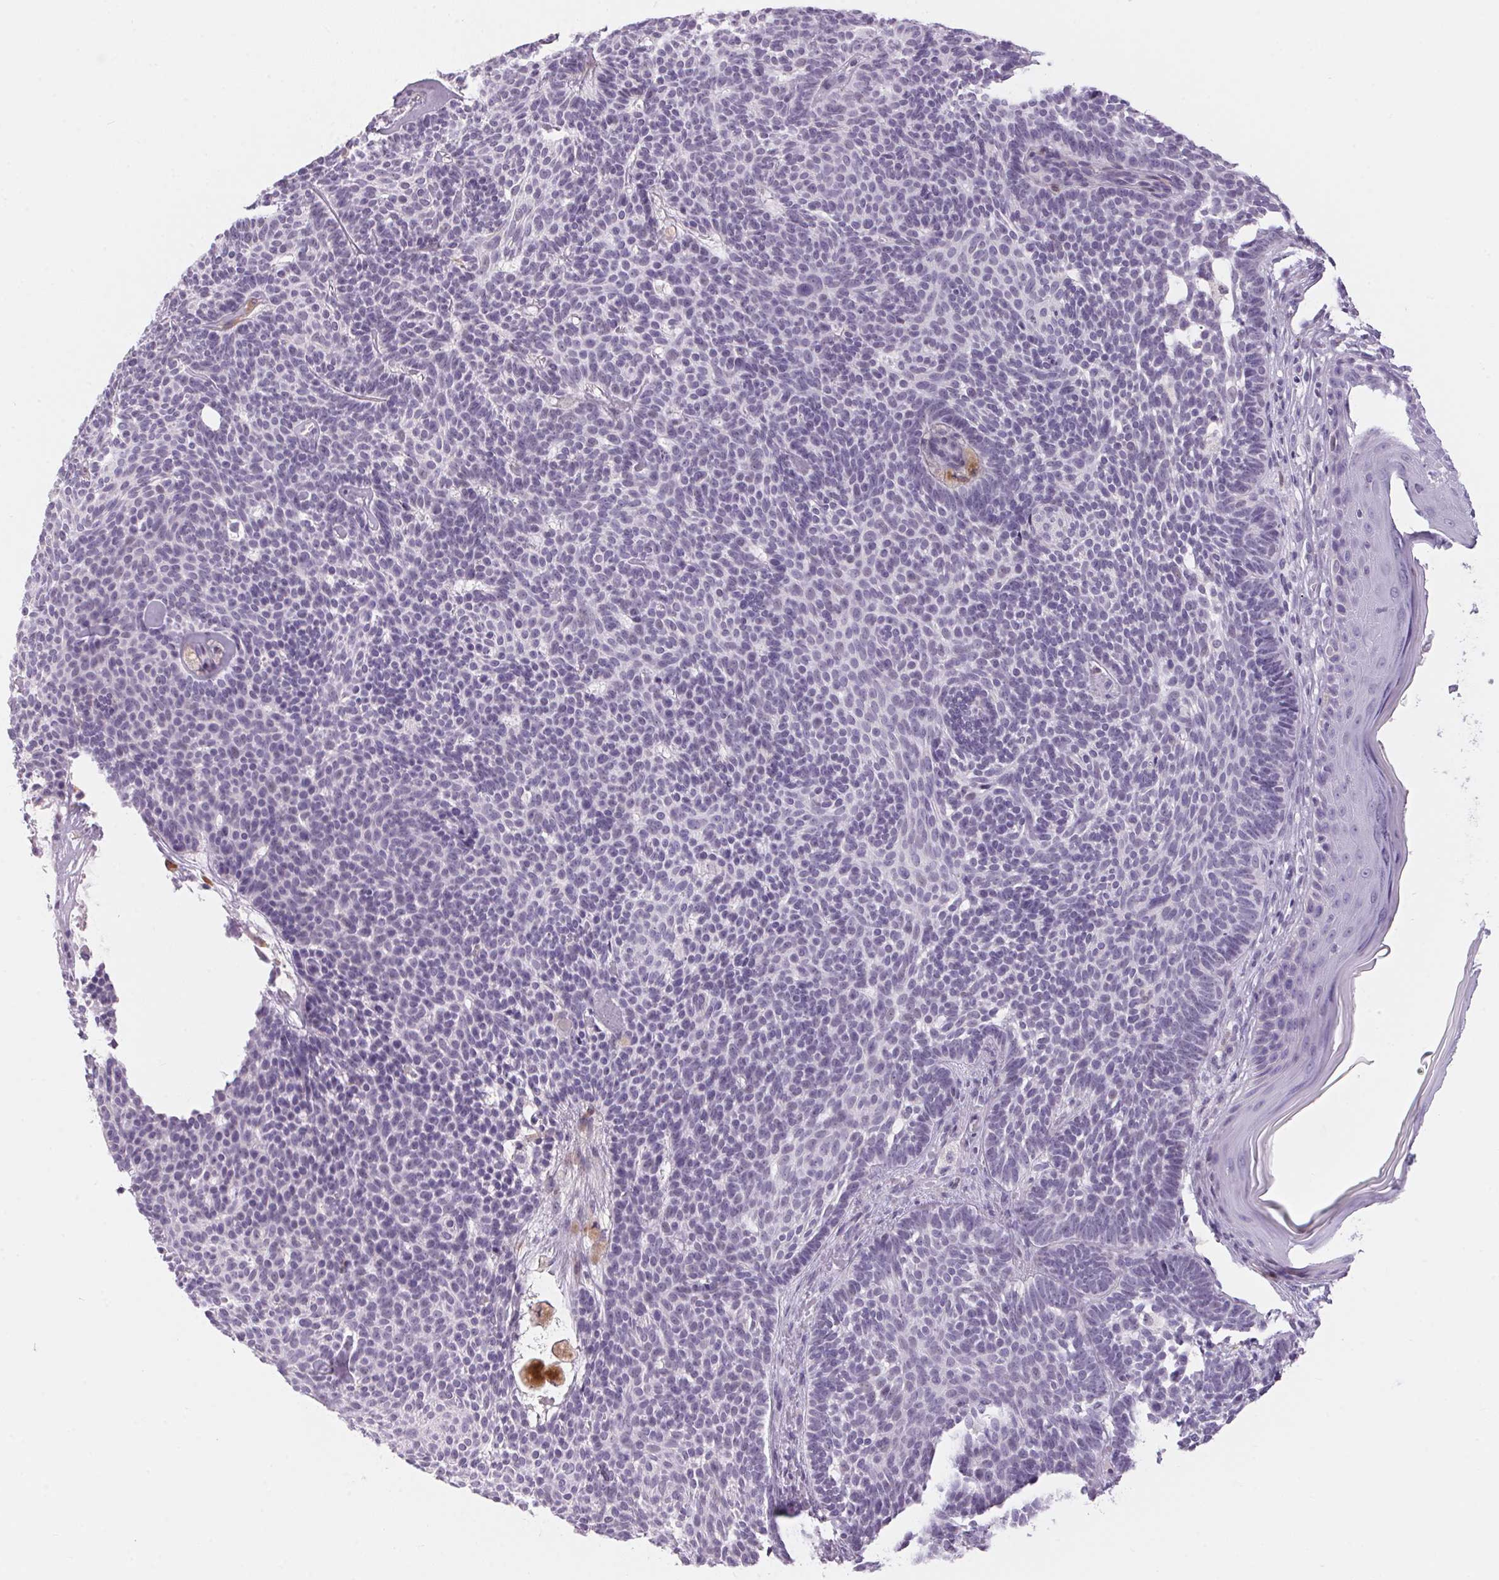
{"staining": {"intensity": "negative", "quantity": "none", "location": "none"}, "tissue": "skin cancer", "cell_type": "Tumor cells", "image_type": "cancer", "snomed": [{"axis": "morphology", "description": "Basal cell carcinoma"}, {"axis": "topography", "description": "Skin"}], "caption": "Skin cancer (basal cell carcinoma) was stained to show a protein in brown. There is no significant staining in tumor cells.", "gene": "CADPS", "patient": {"sex": "female", "age": 85}}